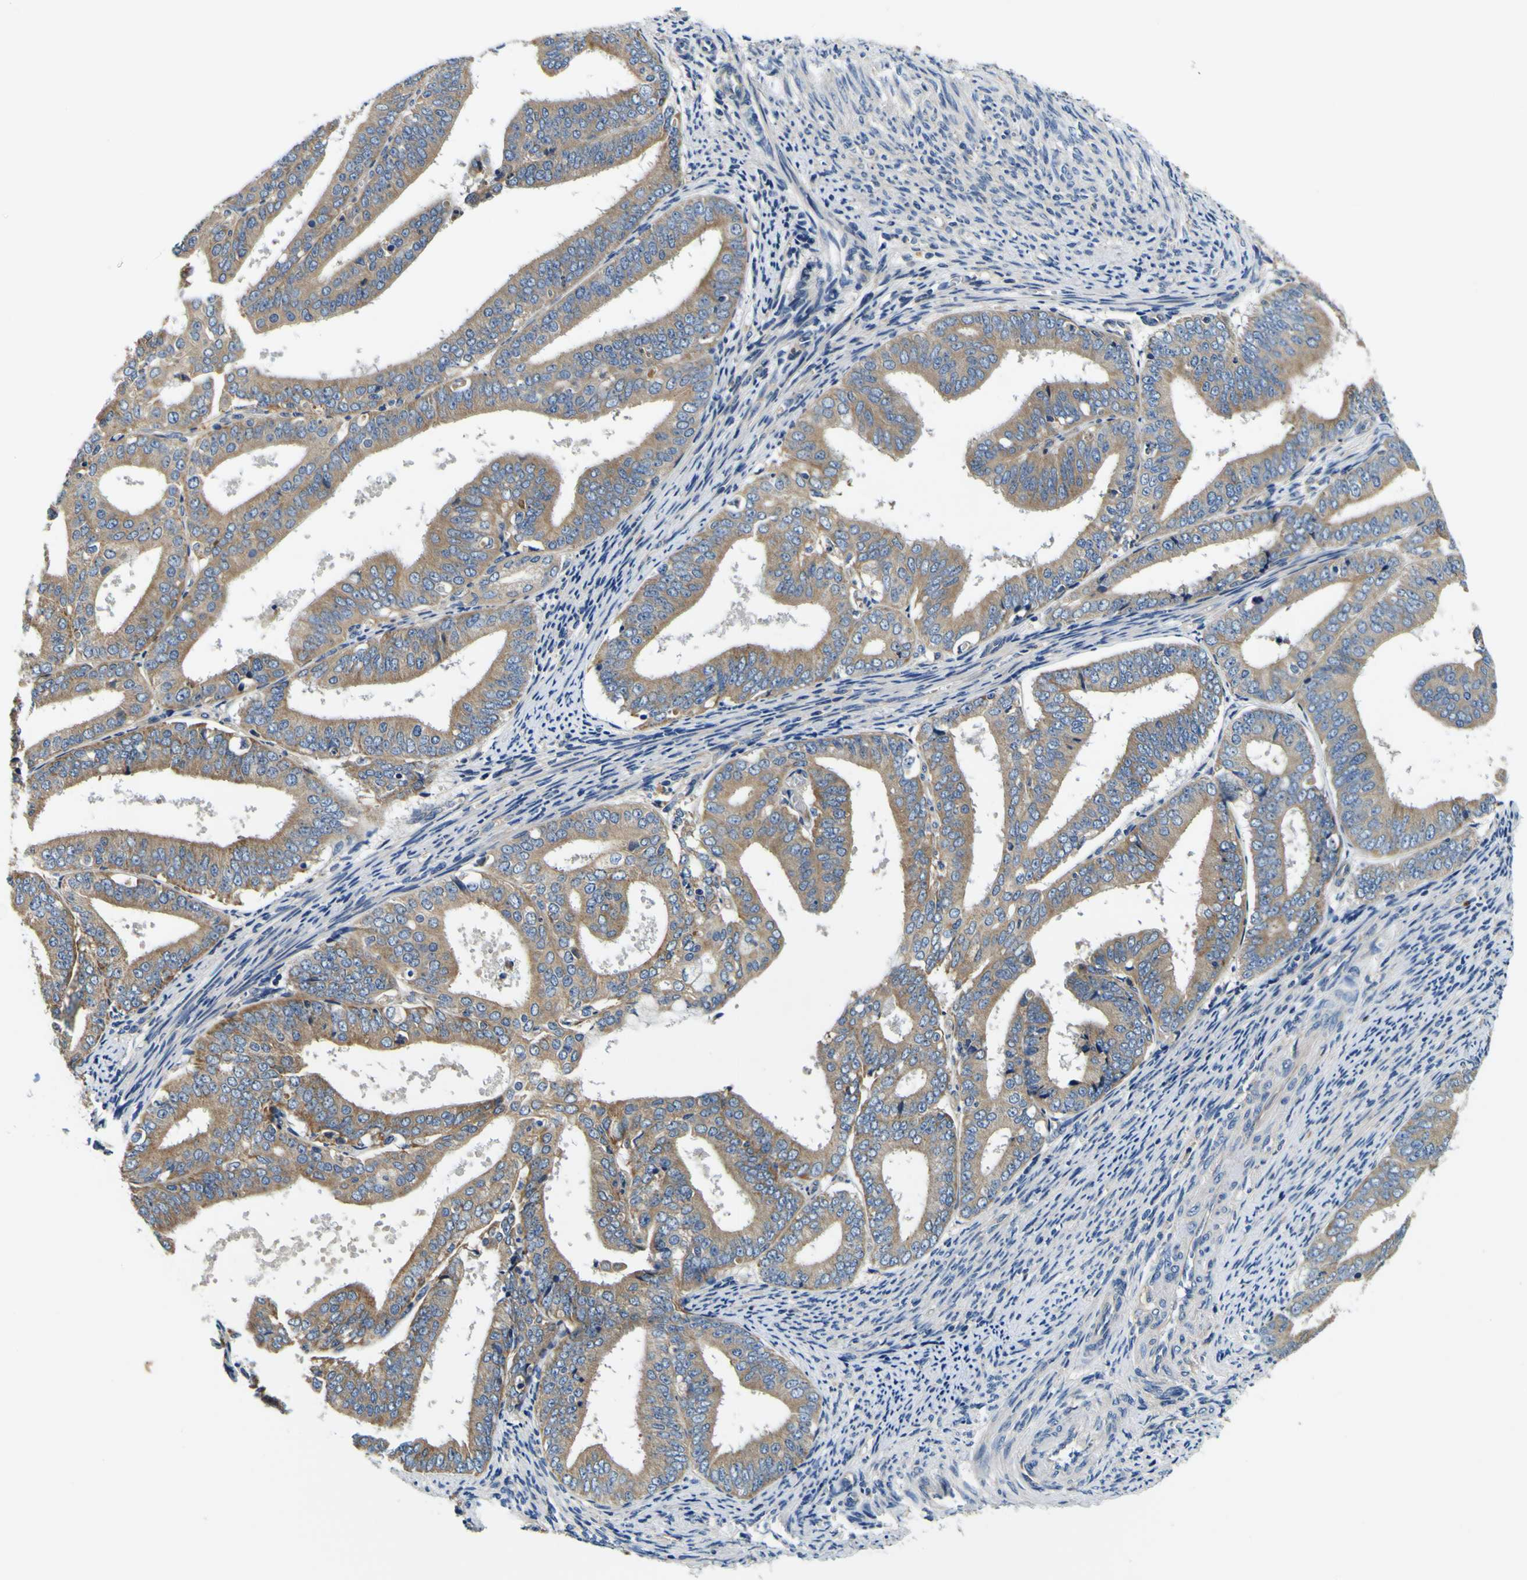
{"staining": {"intensity": "moderate", "quantity": ">75%", "location": "cytoplasmic/membranous"}, "tissue": "endometrial cancer", "cell_type": "Tumor cells", "image_type": "cancer", "snomed": [{"axis": "morphology", "description": "Adenocarcinoma, NOS"}, {"axis": "topography", "description": "Endometrium"}], "caption": "Endometrial cancer stained with a brown dye exhibits moderate cytoplasmic/membranous positive expression in about >75% of tumor cells.", "gene": "CLSTN1", "patient": {"sex": "female", "age": 63}}